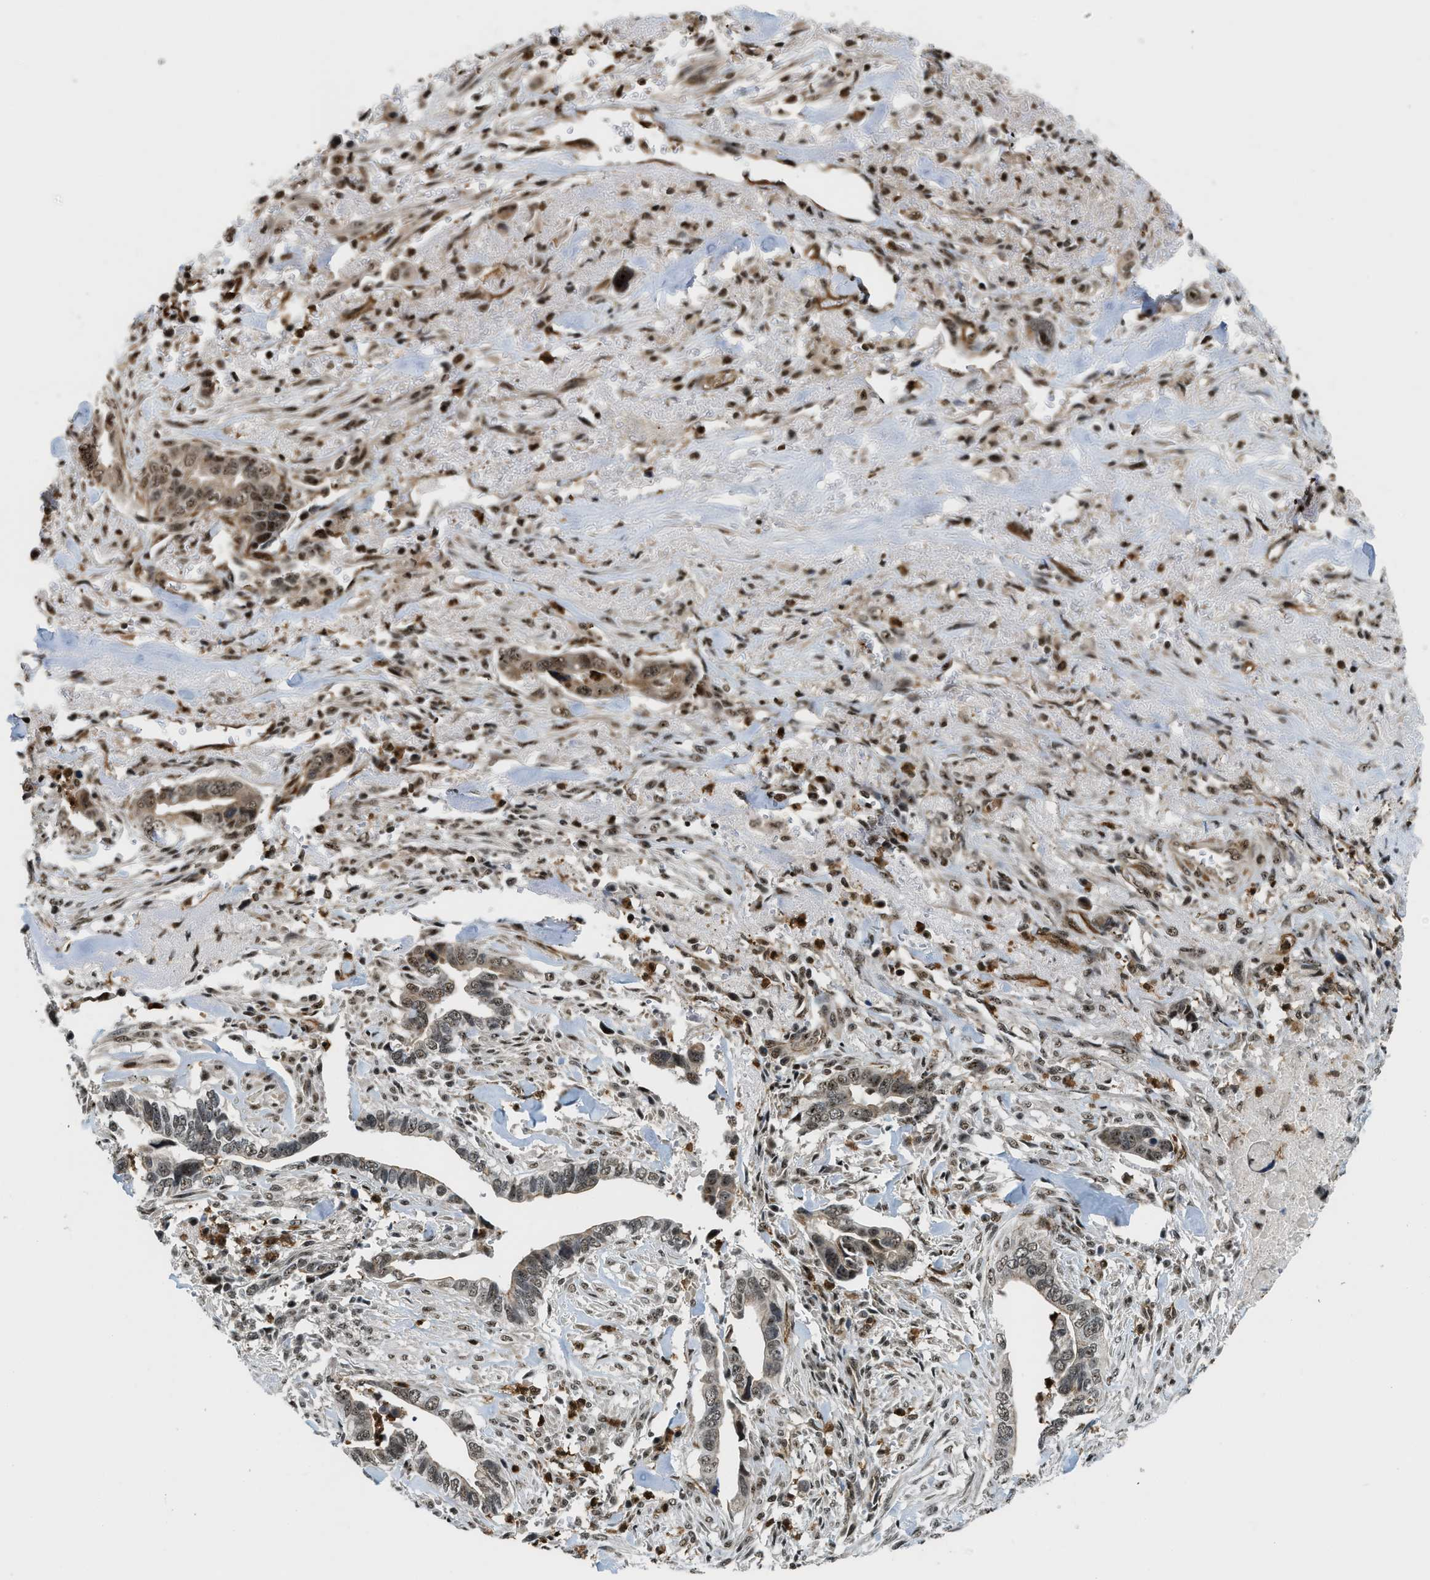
{"staining": {"intensity": "moderate", "quantity": ">75%", "location": "nuclear"}, "tissue": "liver cancer", "cell_type": "Tumor cells", "image_type": "cancer", "snomed": [{"axis": "morphology", "description": "Cholangiocarcinoma"}, {"axis": "topography", "description": "Liver"}], "caption": "IHC micrograph of human liver cholangiocarcinoma stained for a protein (brown), which reveals medium levels of moderate nuclear staining in about >75% of tumor cells.", "gene": "E2F1", "patient": {"sex": "female", "age": 79}}